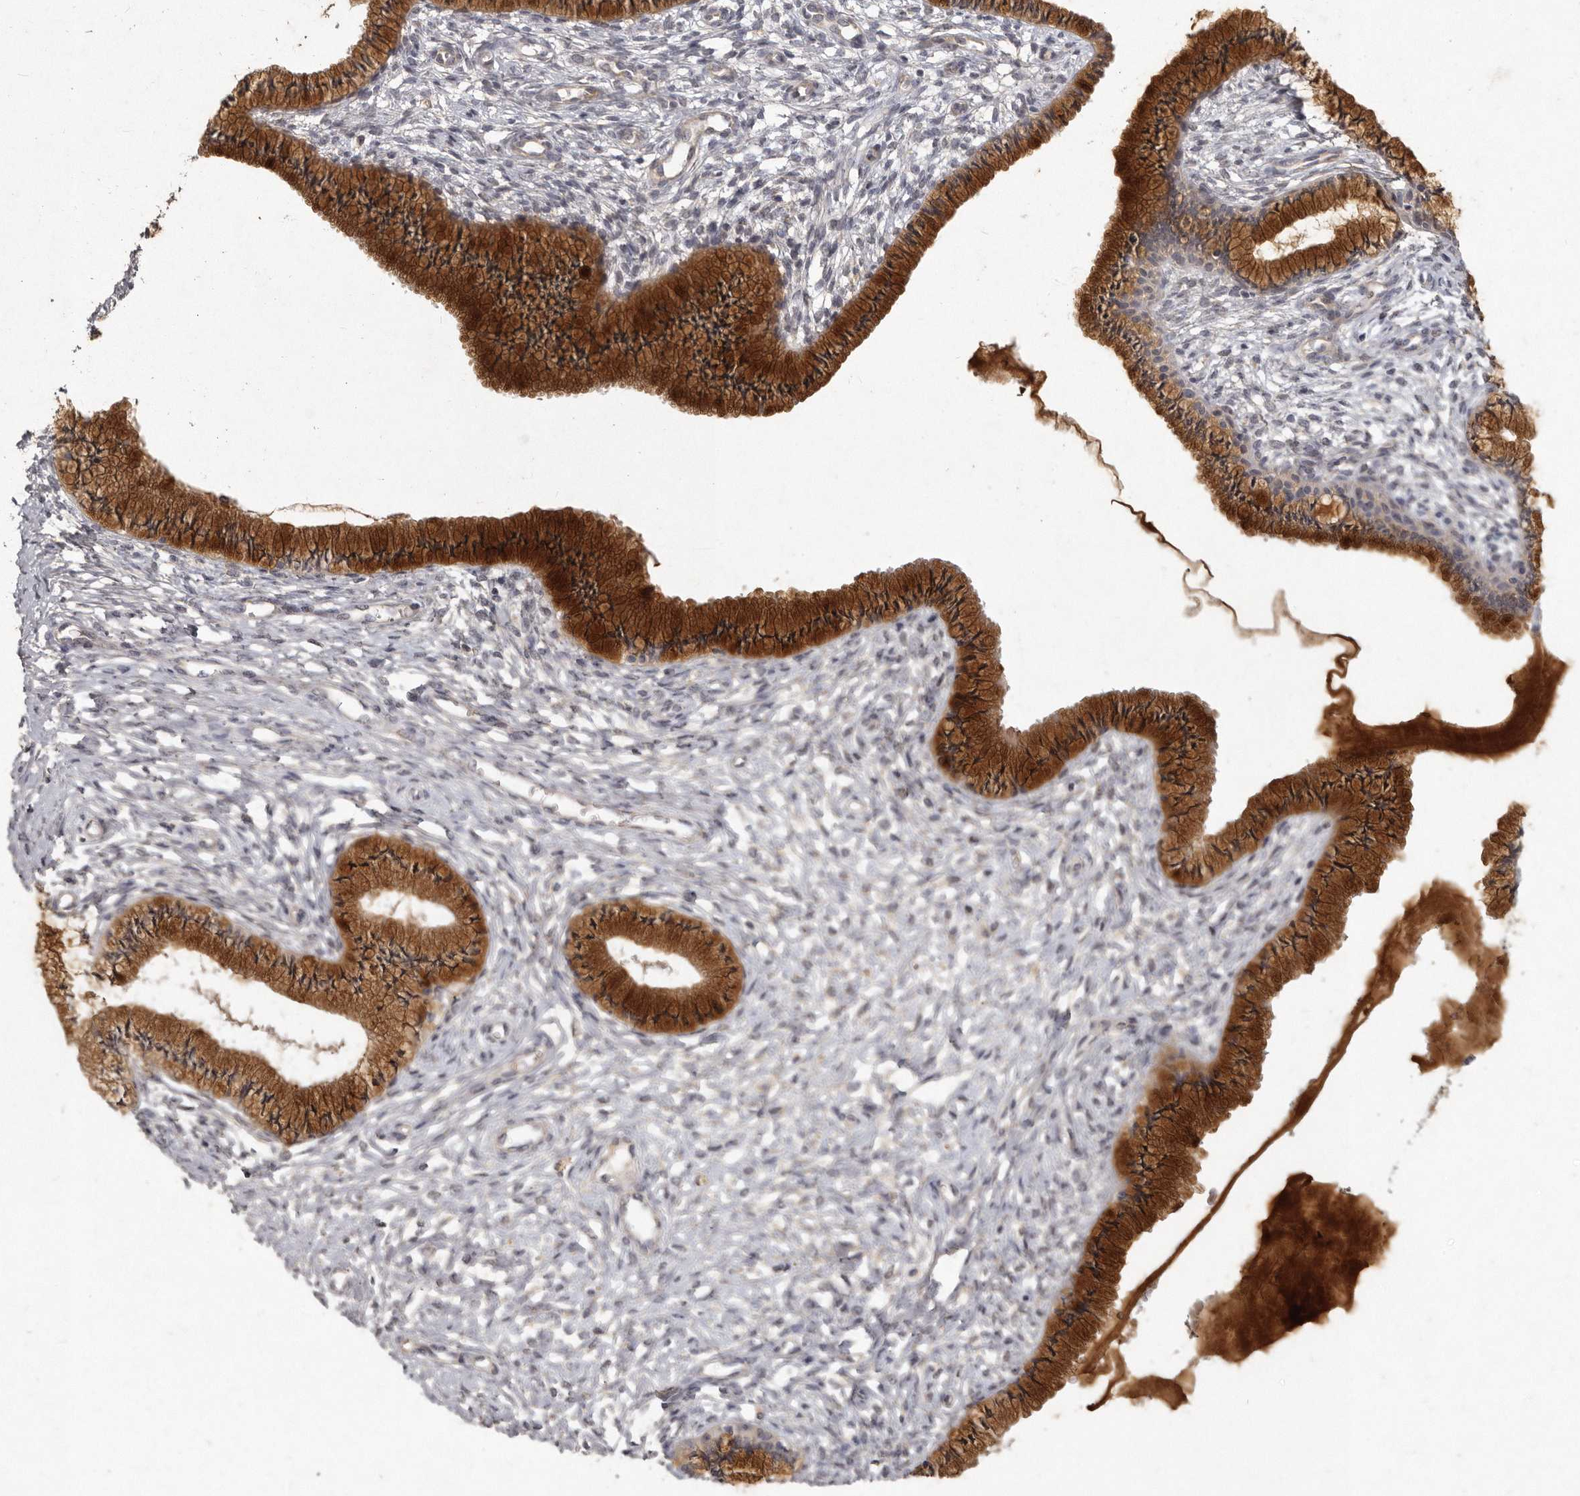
{"staining": {"intensity": "strong", "quantity": ">75%", "location": "cytoplasmic/membranous"}, "tissue": "cervix", "cell_type": "Glandular cells", "image_type": "normal", "snomed": [{"axis": "morphology", "description": "Normal tissue, NOS"}, {"axis": "topography", "description": "Cervix"}], "caption": "A brown stain shows strong cytoplasmic/membranous positivity of a protein in glandular cells of normal cervix.", "gene": "SLC22A1", "patient": {"sex": "female", "age": 36}}